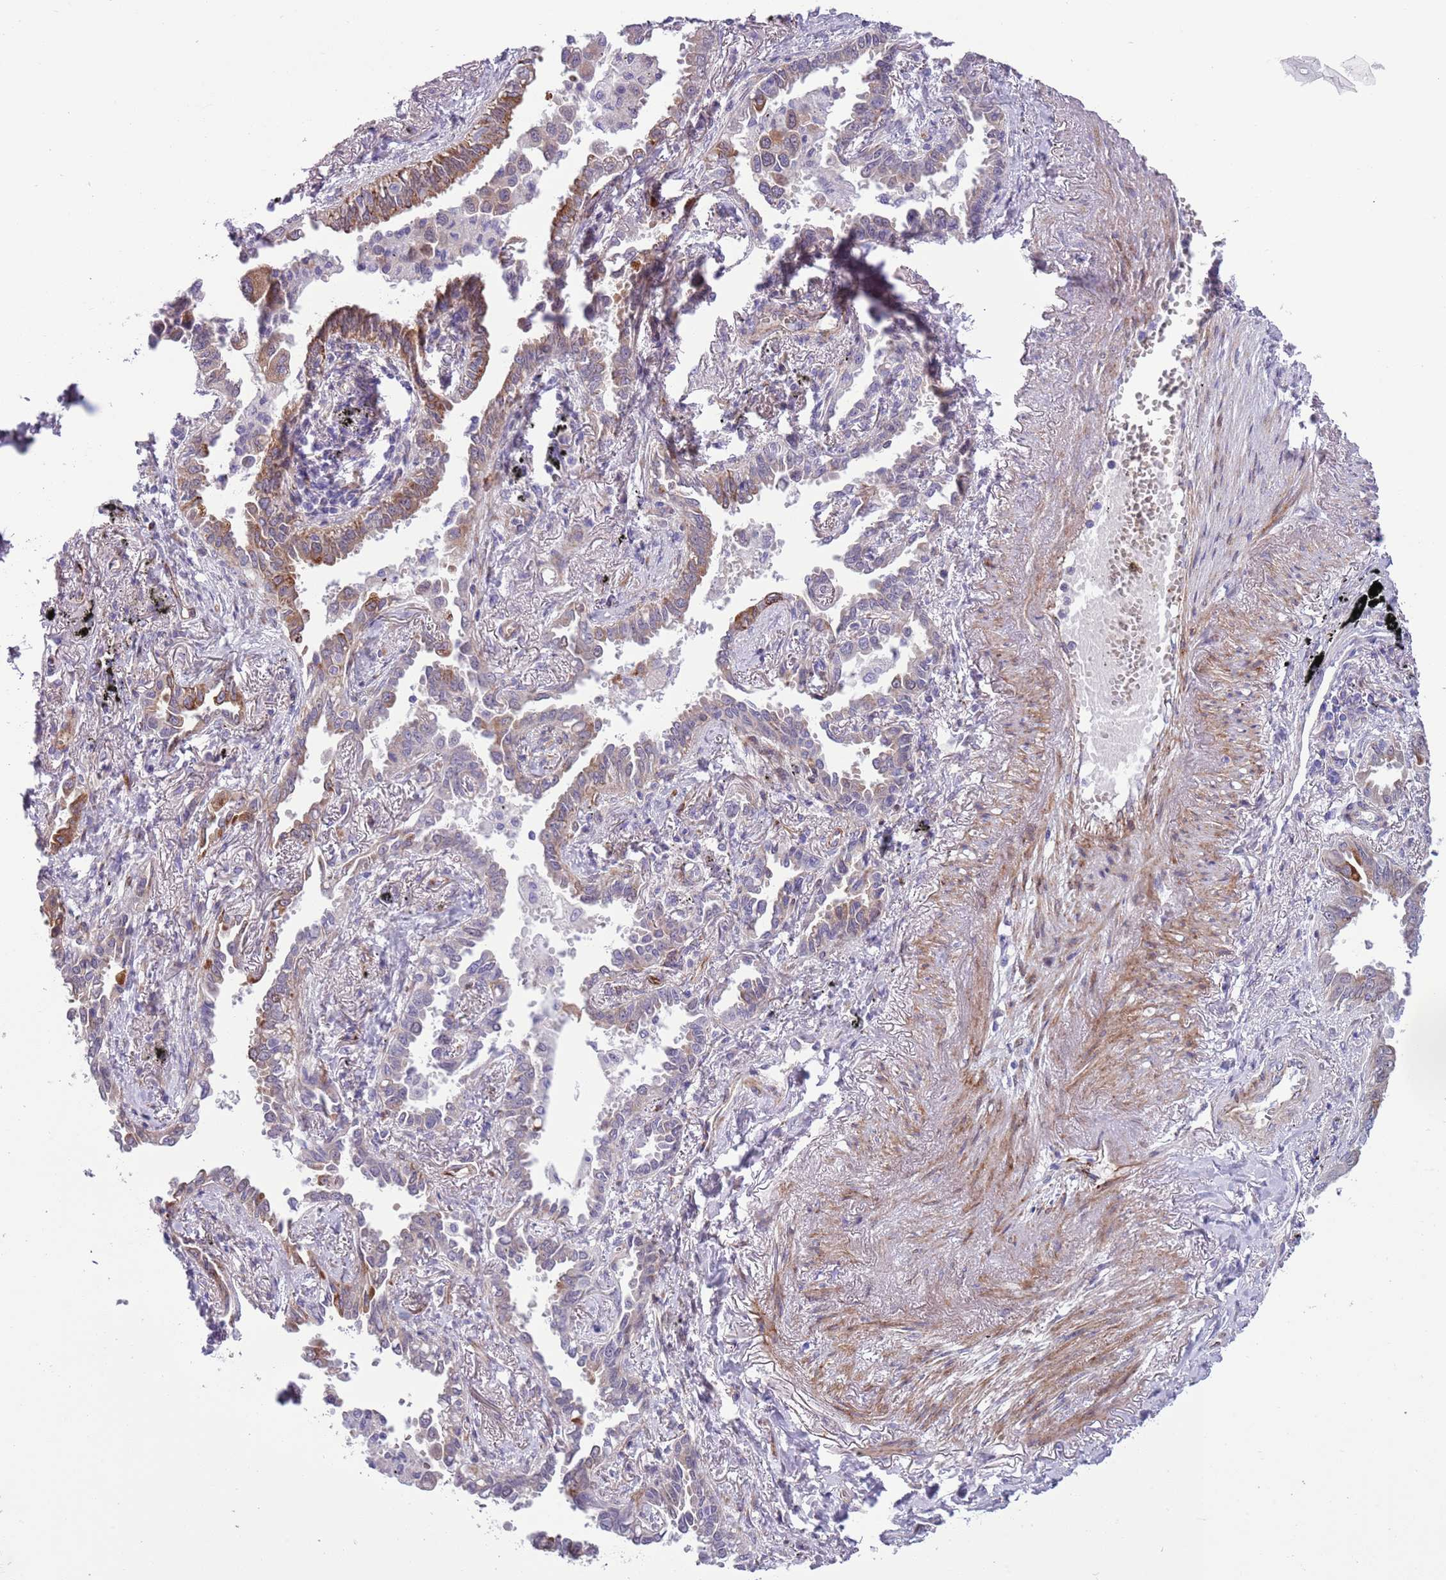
{"staining": {"intensity": "moderate", "quantity": "25%-75%", "location": "cytoplasmic/membranous"}, "tissue": "lung cancer", "cell_type": "Tumor cells", "image_type": "cancer", "snomed": [{"axis": "morphology", "description": "Adenocarcinoma, NOS"}, {"axis": "topography", "description": "Lung"}], "caption": "An image of human lung adenocarcinoma stained for a protein displays moderate cytoplasmic/membranous brown staining in tumor cells. The protein is stained brown, and the nuclei are stained in blue (DAB IHC with brightfield microscopy, high magnification).", "gene": "MRPL32", "patient": {"sex": "male", "age": 67}}